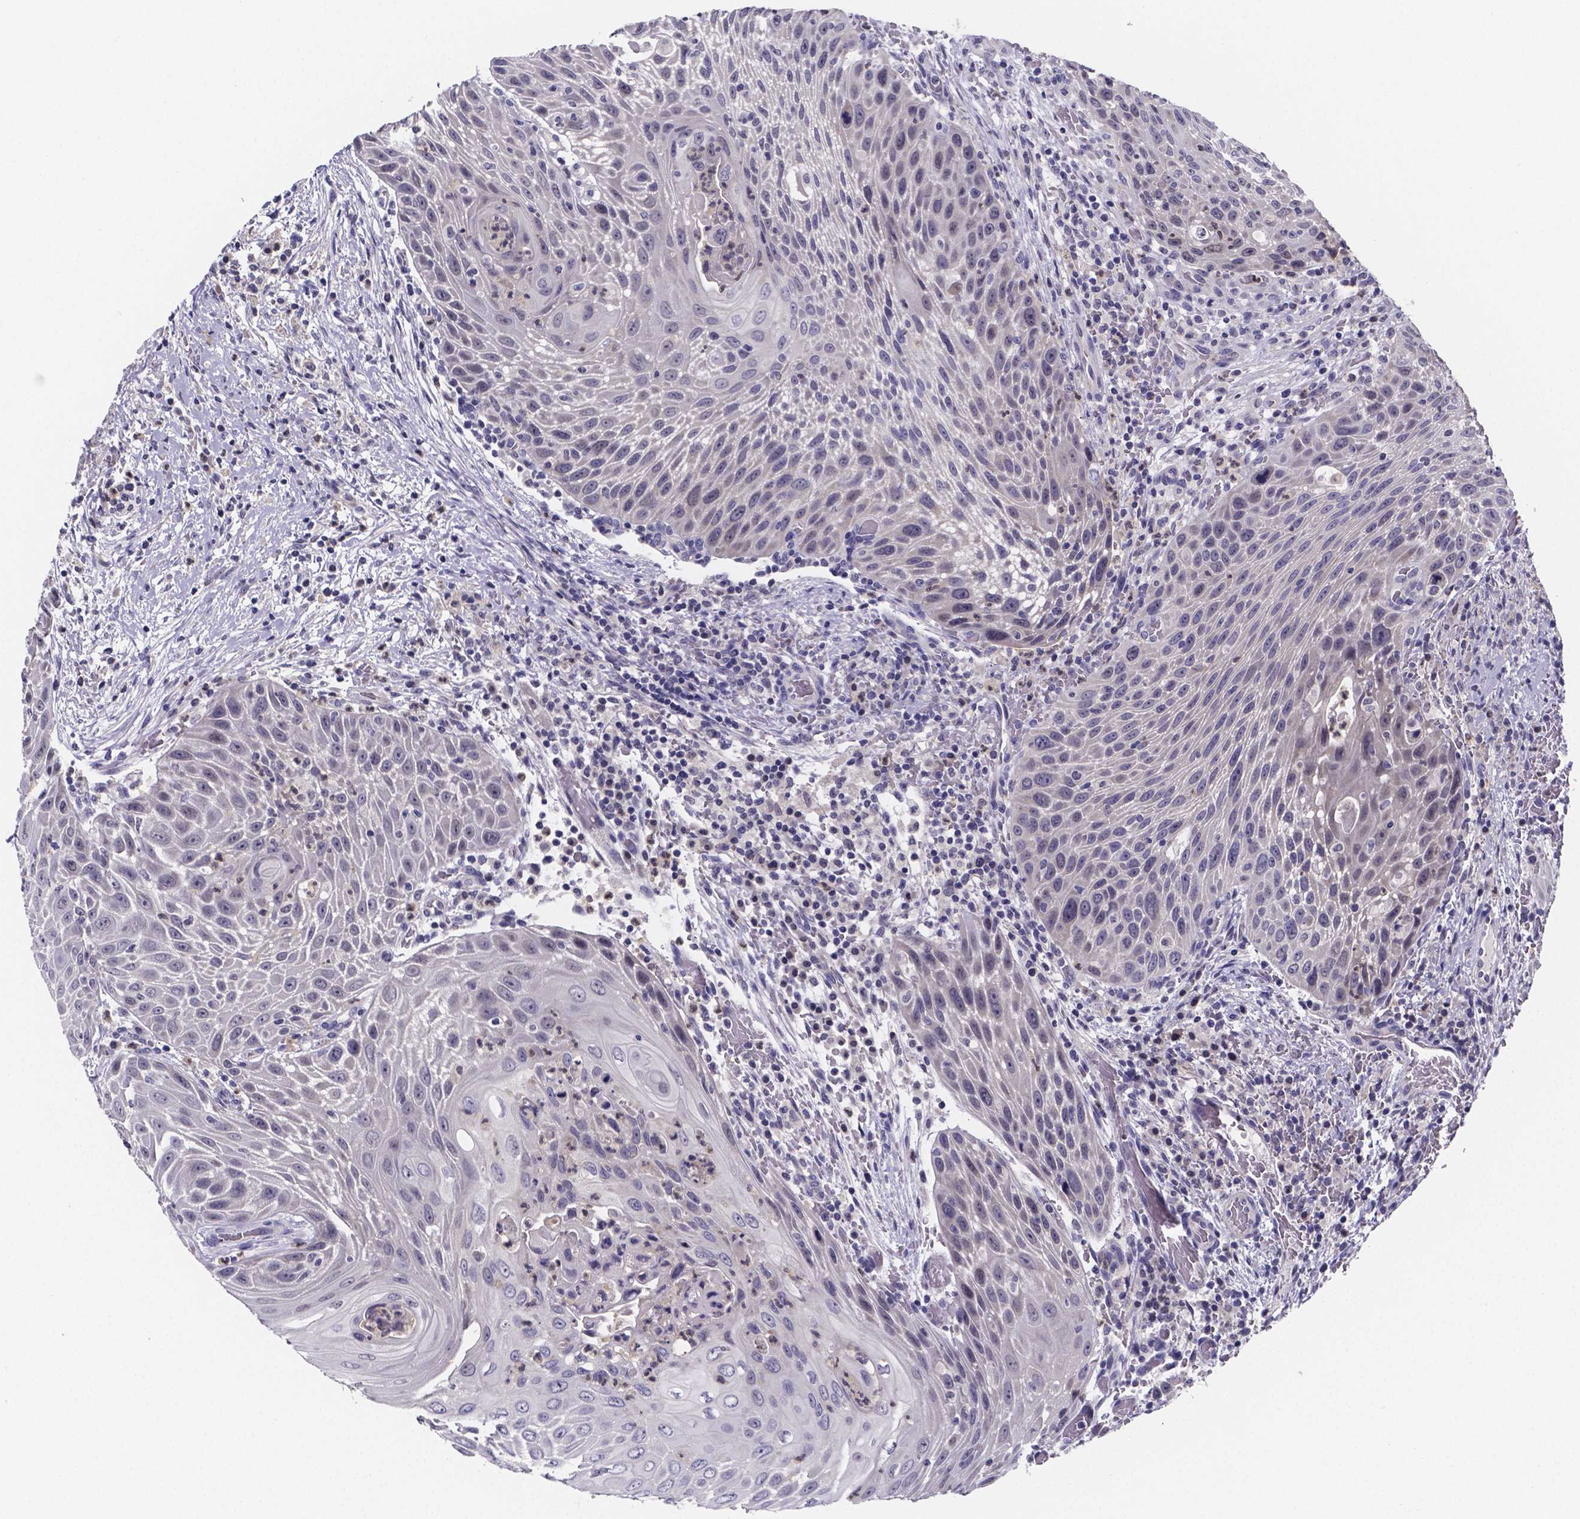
{"staining": {"intensity": "negative", "quantity": "none", "location": "none"}, "tissue": "head and neck cancer", "cell_type": "Tumor cells", "image_type": "cancer", "snomed": [{"axis": "morphology", "description": "Squamous cell carcinoma, NOS"}, {"axis": "topography", "description": "Head-Neck"}], "caption": "This histopathology image is of squamous cell carcinoma (head and neck) stained with immunohistochemistry to label a protein in brown with the nuclei are counter-stained blue. There is no staining in tumor cells.", "gene": "IZUMO1", "patient": {"sex": "male", "age": 69}}